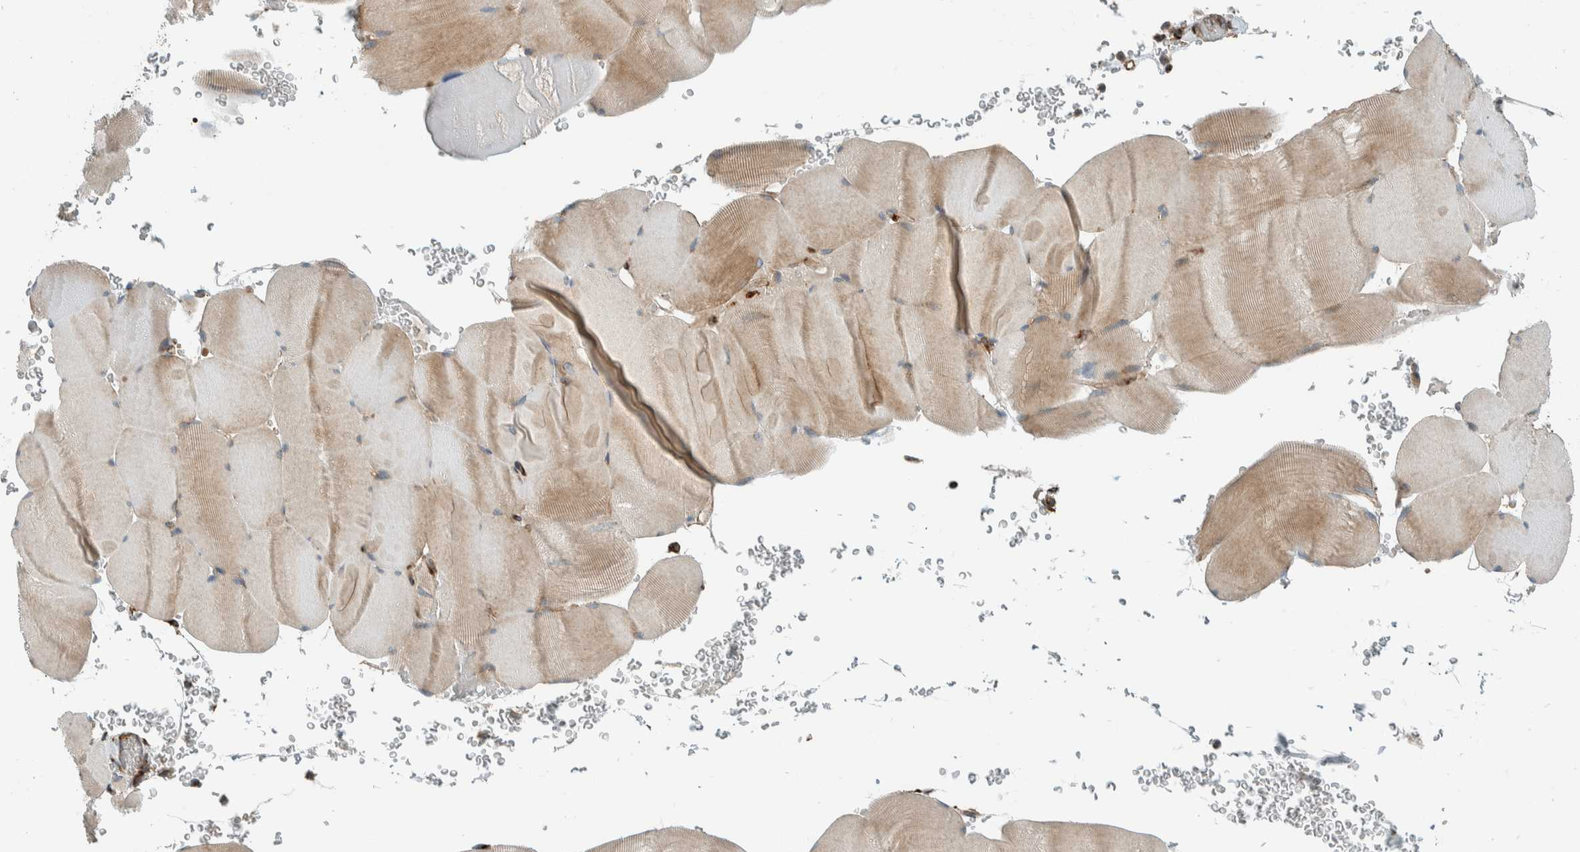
{"staining": {"intensity": "weak", "quantity": "25%-75%", "location": "cytoplasmic/membranous"}, "tissue": "skeletal muscle", "cell_type": "Myocytes", "image_type": "normal", "snomed": [{"axis": "morphology", "description": "Normal tissue, NOS"}, {"axis": "topography", "description": "Skeletal muscle"}], "caption": "Skeletal muscle stained with immunohistochemistry (IHC) shows weak cytoplasmic/membranous expression in about 25%-75% of myocytes.", "gene": "EXOC7", "patient": {"sex": "male", "age": 62}}